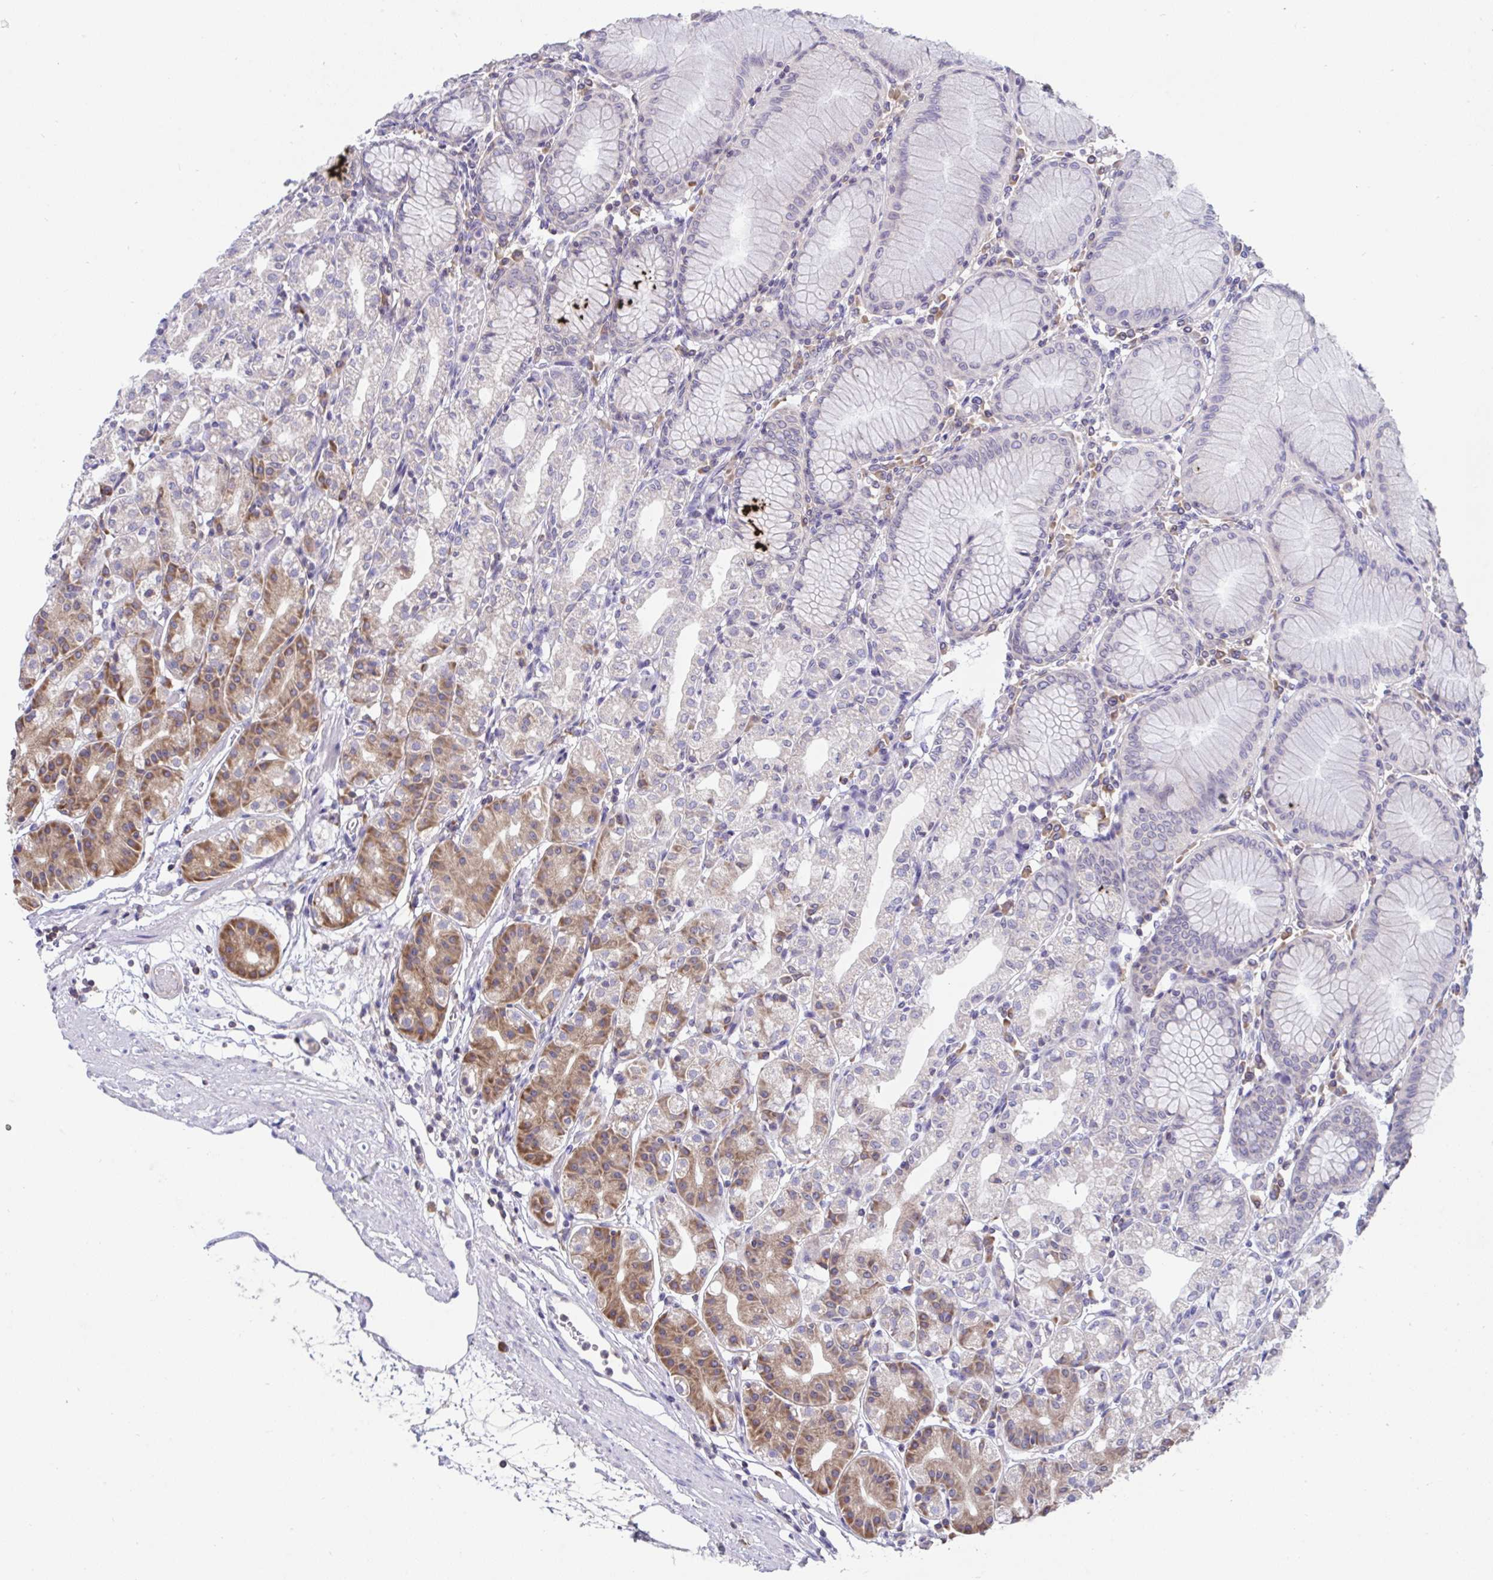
{"staining": {"intensity": "moderate", "quantity": "<25%", "location": "cytoplasmic/membranous"}, "tissue": "stomach", "cell_type": "Glandular cells", "image_type": "normal", "snomed": [{"axis": "morphology", "description": "Normal tissue, NOS"}, {"axis": "topography", "description": "Stomach"}], "caption": "DAB immunohistochemical staining of benign human stomach displays moderate cytoplasmic/membranous protein positivity in approximately <25% of glandular cells. (Stains: DAB (3,3'-diaminobenzidine) in brown, nuclei in blue, Microscopy: brightfield microscopy at high magnification).", "gene": "TMEM41A", "patient": {"sex": "female", "age": 57}}